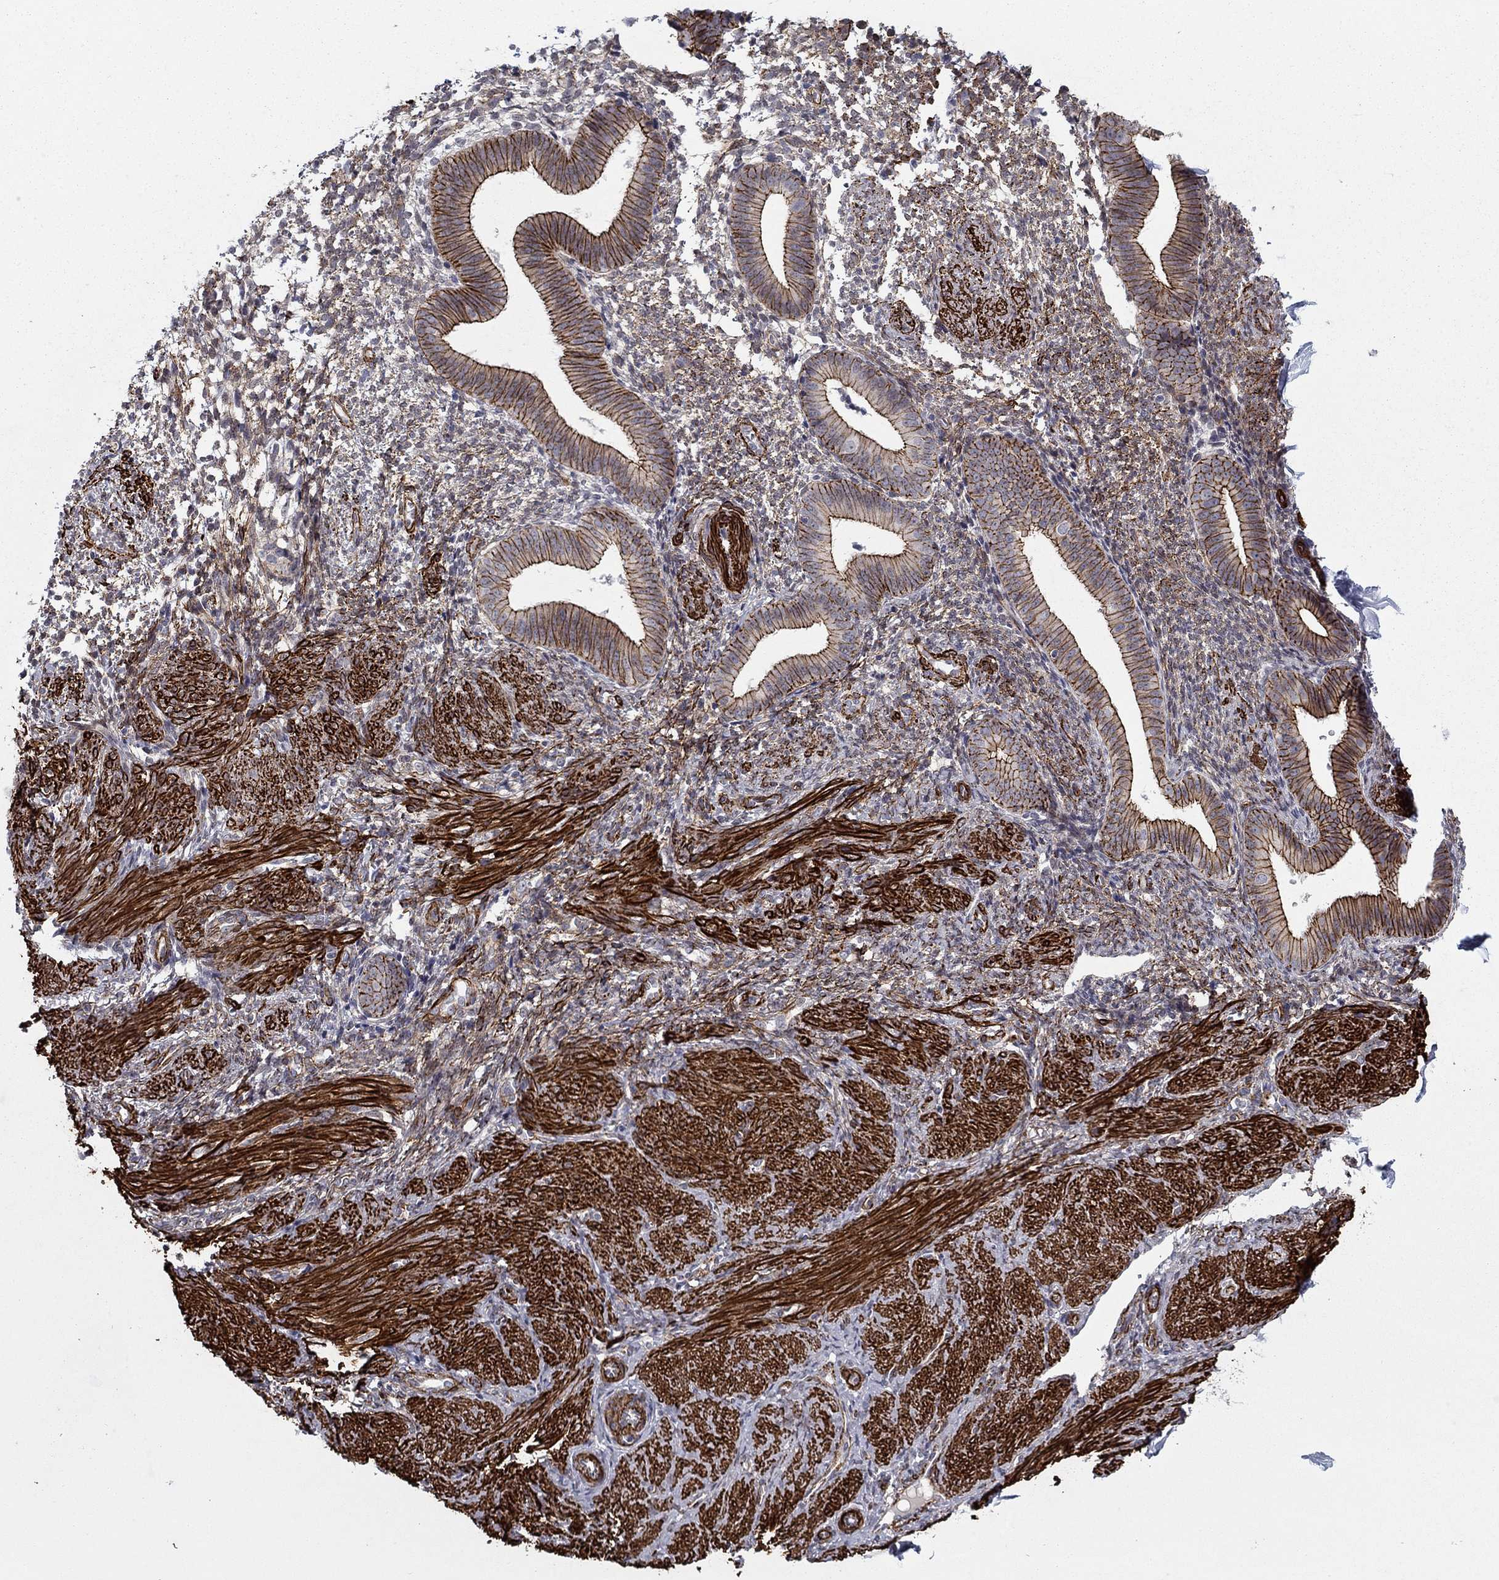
{"staining": {"intensity": "negative", "quantity": "none", "location": "none"}, "tissue": "endometrium", "cell_type": "Cells in endometrial stroma", "image_type": "normal", "snomed": [{"axis": "morphology", "description": "Normal tissue, NOS"}, {"axis": "topography", "description": "Endometrium"}], "caption": "Immunohistochemistry (IHC) histopathology image of normal human endometrium stained for a protein (brown), which displays no staining in cells in endometrial stroma. (Immunohistochemistry, brightfield microscopy, high magnification).", "gene": "KRBA1", "patient": {"sex": "female", "age": 47}}